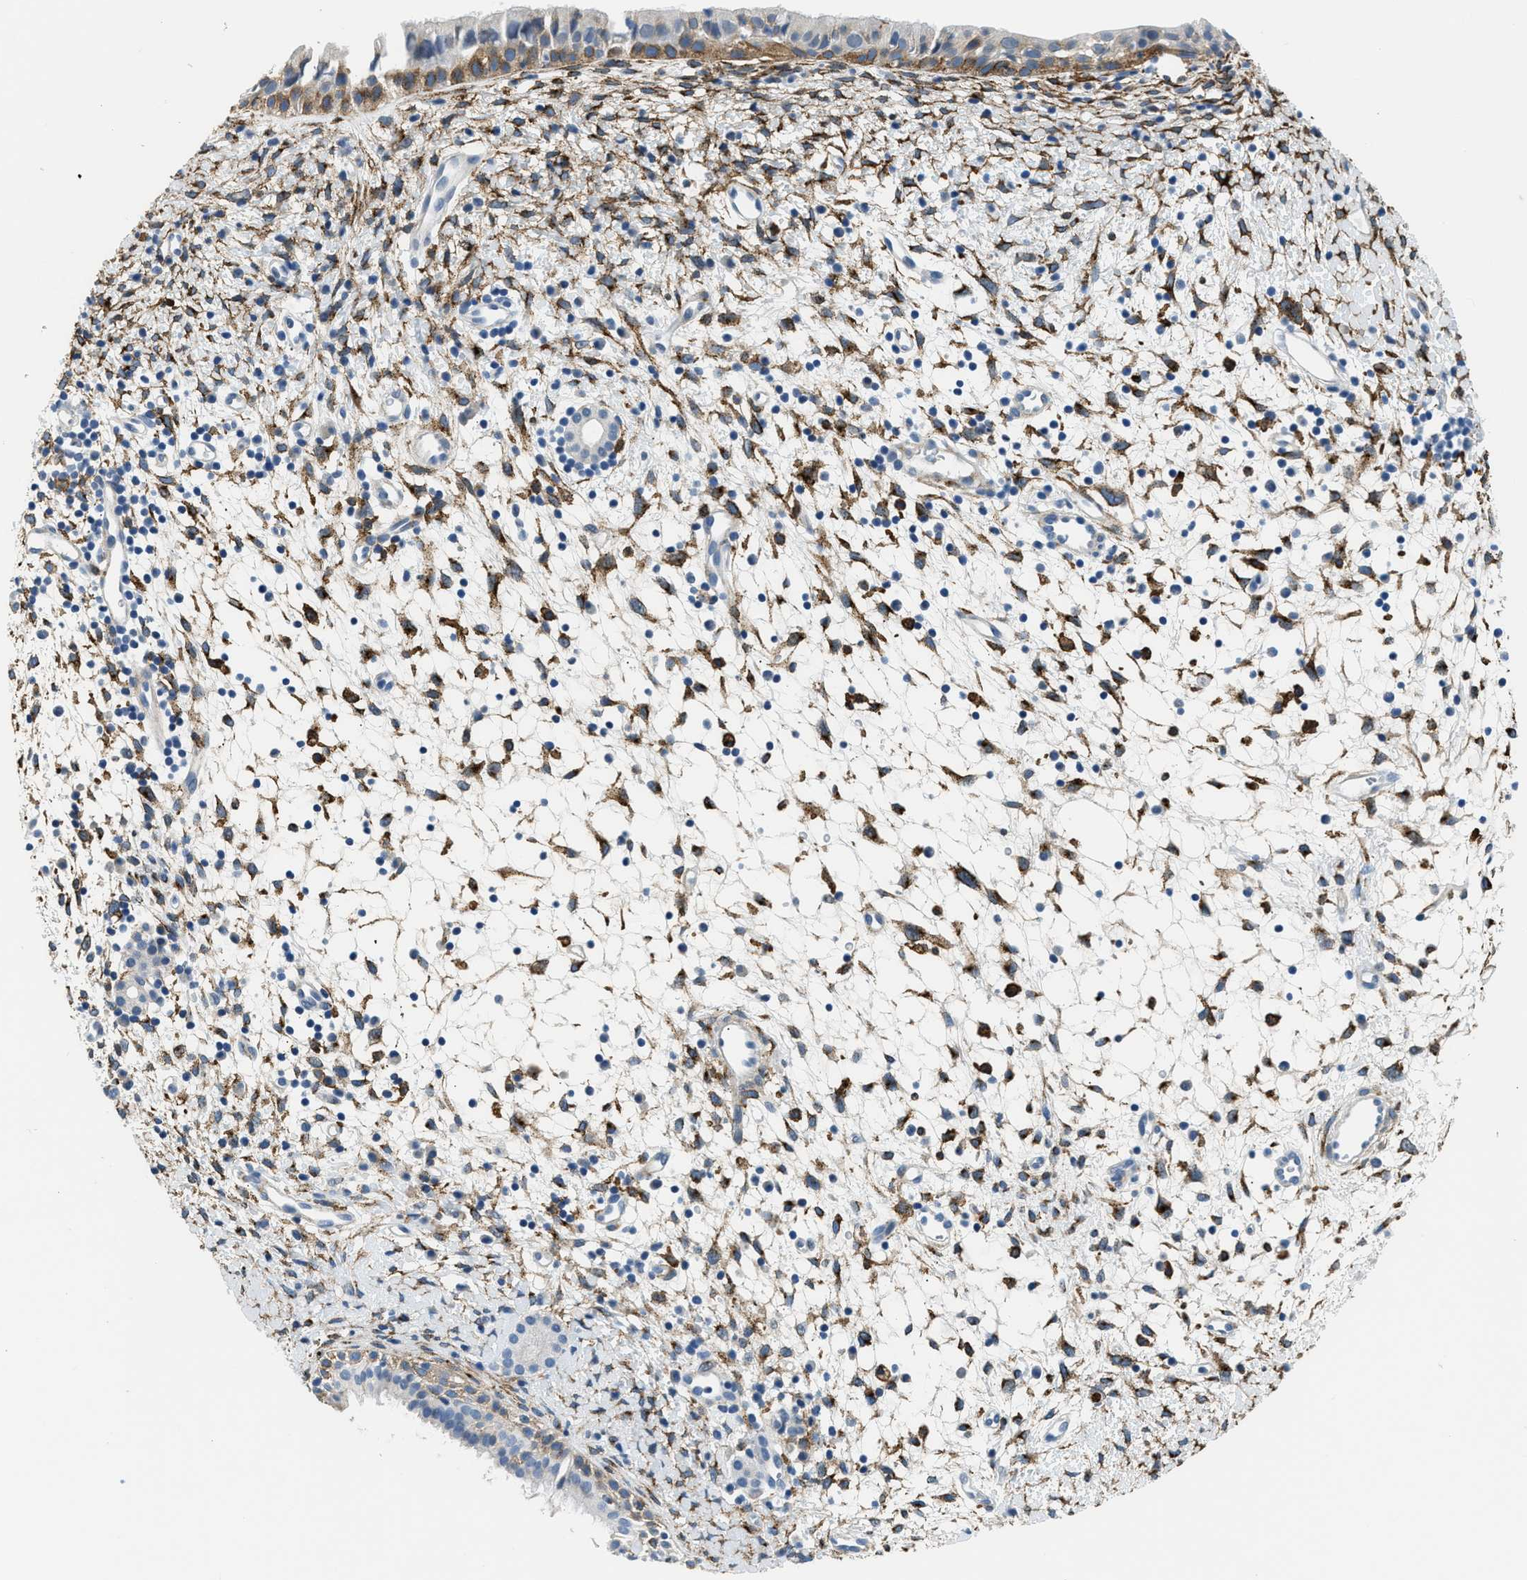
{"staining": {"intensity": "moderate", "quantity": "<25%", "location": "cytoplasmic/membranous"}, "tissue": "nasopharynx", "cell_type": "Respiratory epithelial cells", "image_type": "normal", "snomed": [{"axis": "morphology", "description": "Normal tissue, NOS"}, {"axis": "topography", "description": "Nasopharynx"}], "caption": "The immunohistochemical stain shows moderate cytoplasmic/membranous positivity in respiratory epithelial cells of normal nasopharynx. The staining is performed using DAB (3,3'-diaminobenzidine) brown chromogen to label protein expression. The nuclei are counter-stained blue using hematoxylin.", "gene": "LRP1", "patient": {"sex": "male", "age": 22}}